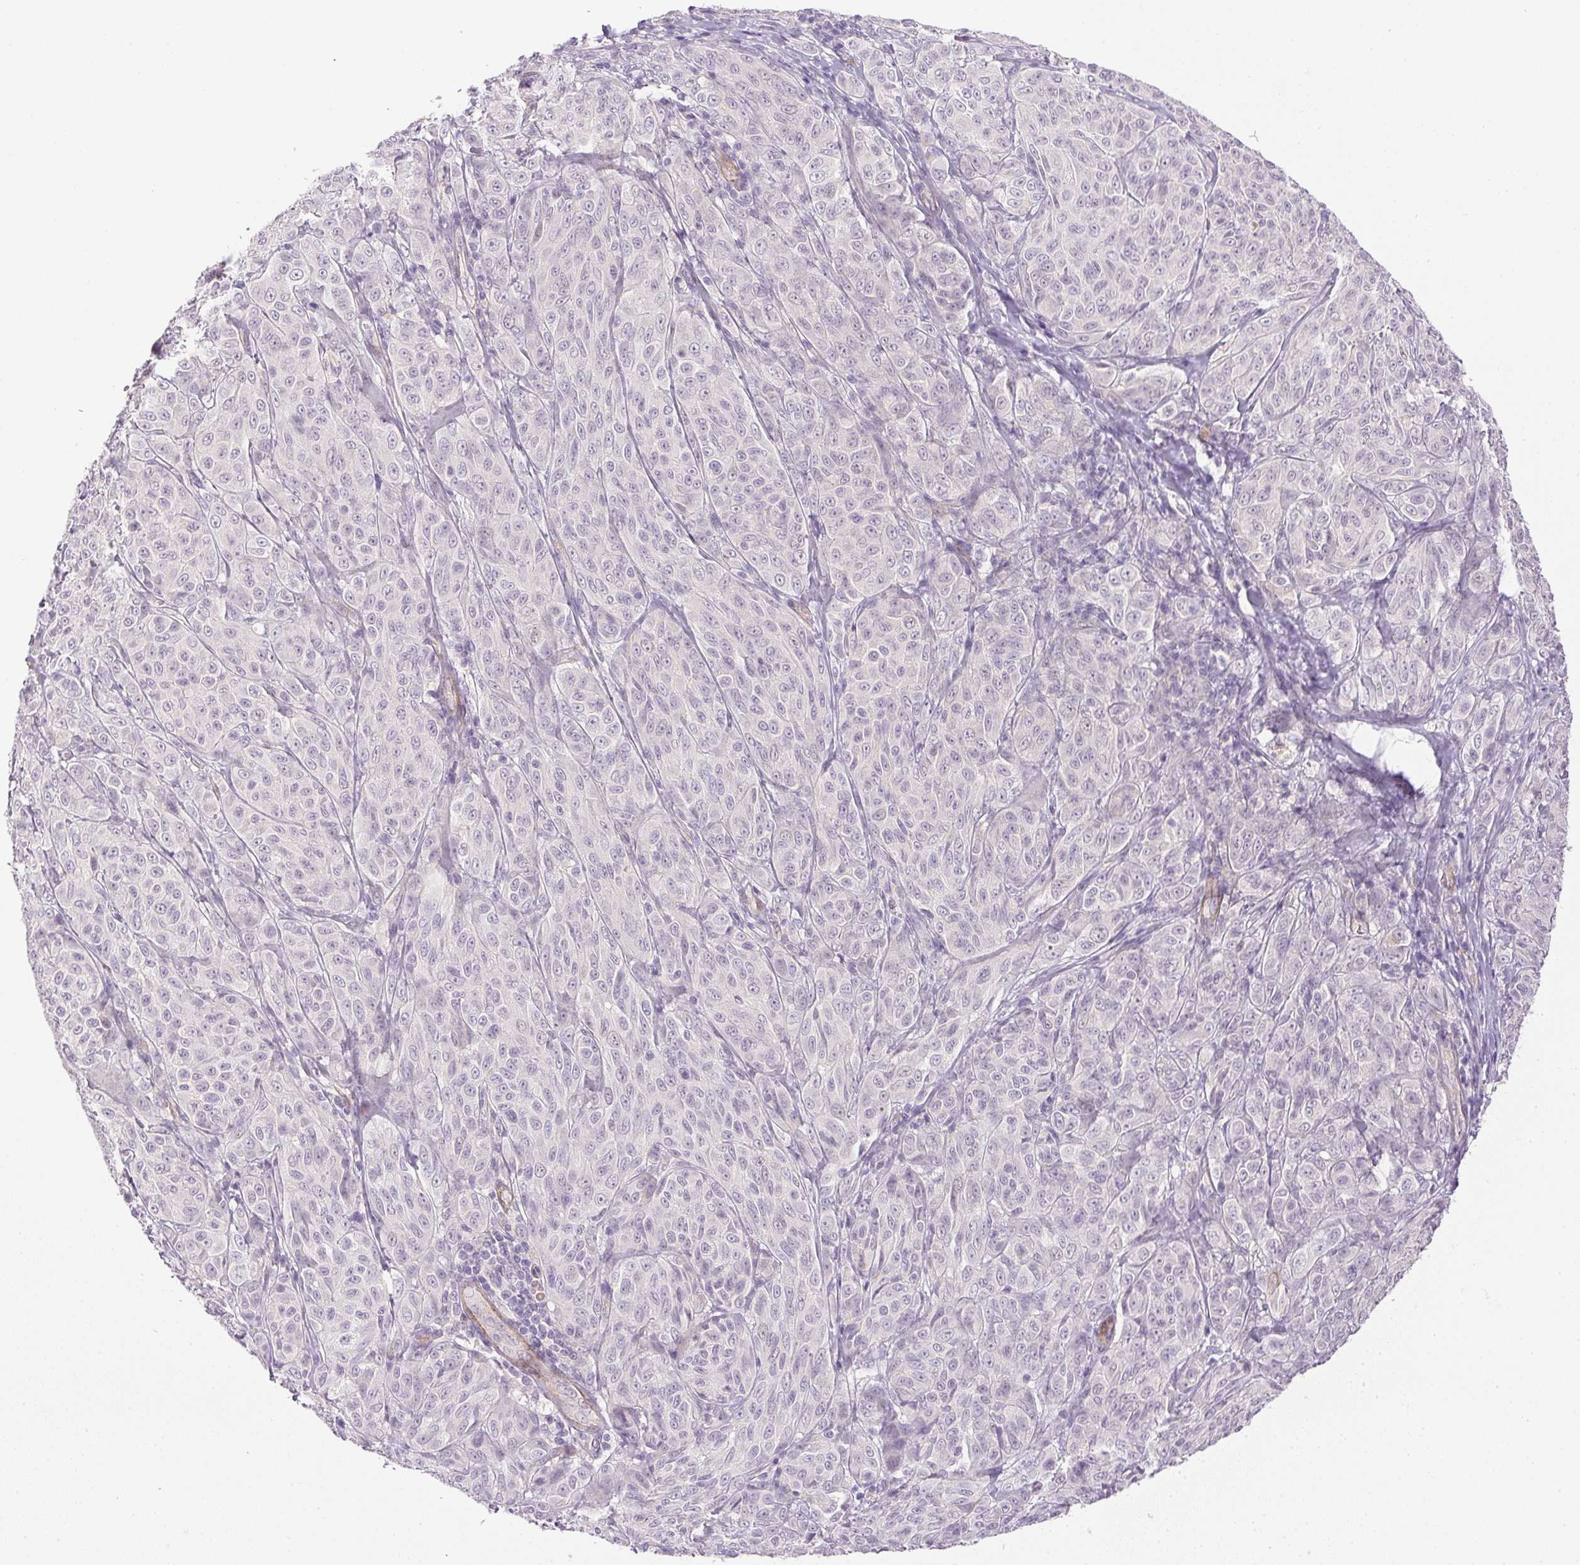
{"staining": {"intensity": "negative", "quantity": "none", "location": "none"}, "tissue": "melanoma", "cell_type": "Tumor cells", "image_type": "cancer", "snomed": [{"axis": "morphology", "description": "Malignant melanoma, NOS"}, {"axis": "topography", "description": "Skin"}], "caption": "Immunohistochemical staining of malignant melanoma displays no significant positivity in tumor cells.", "gene": "PRL", "patient": {"sex": "male", "age": 89}}